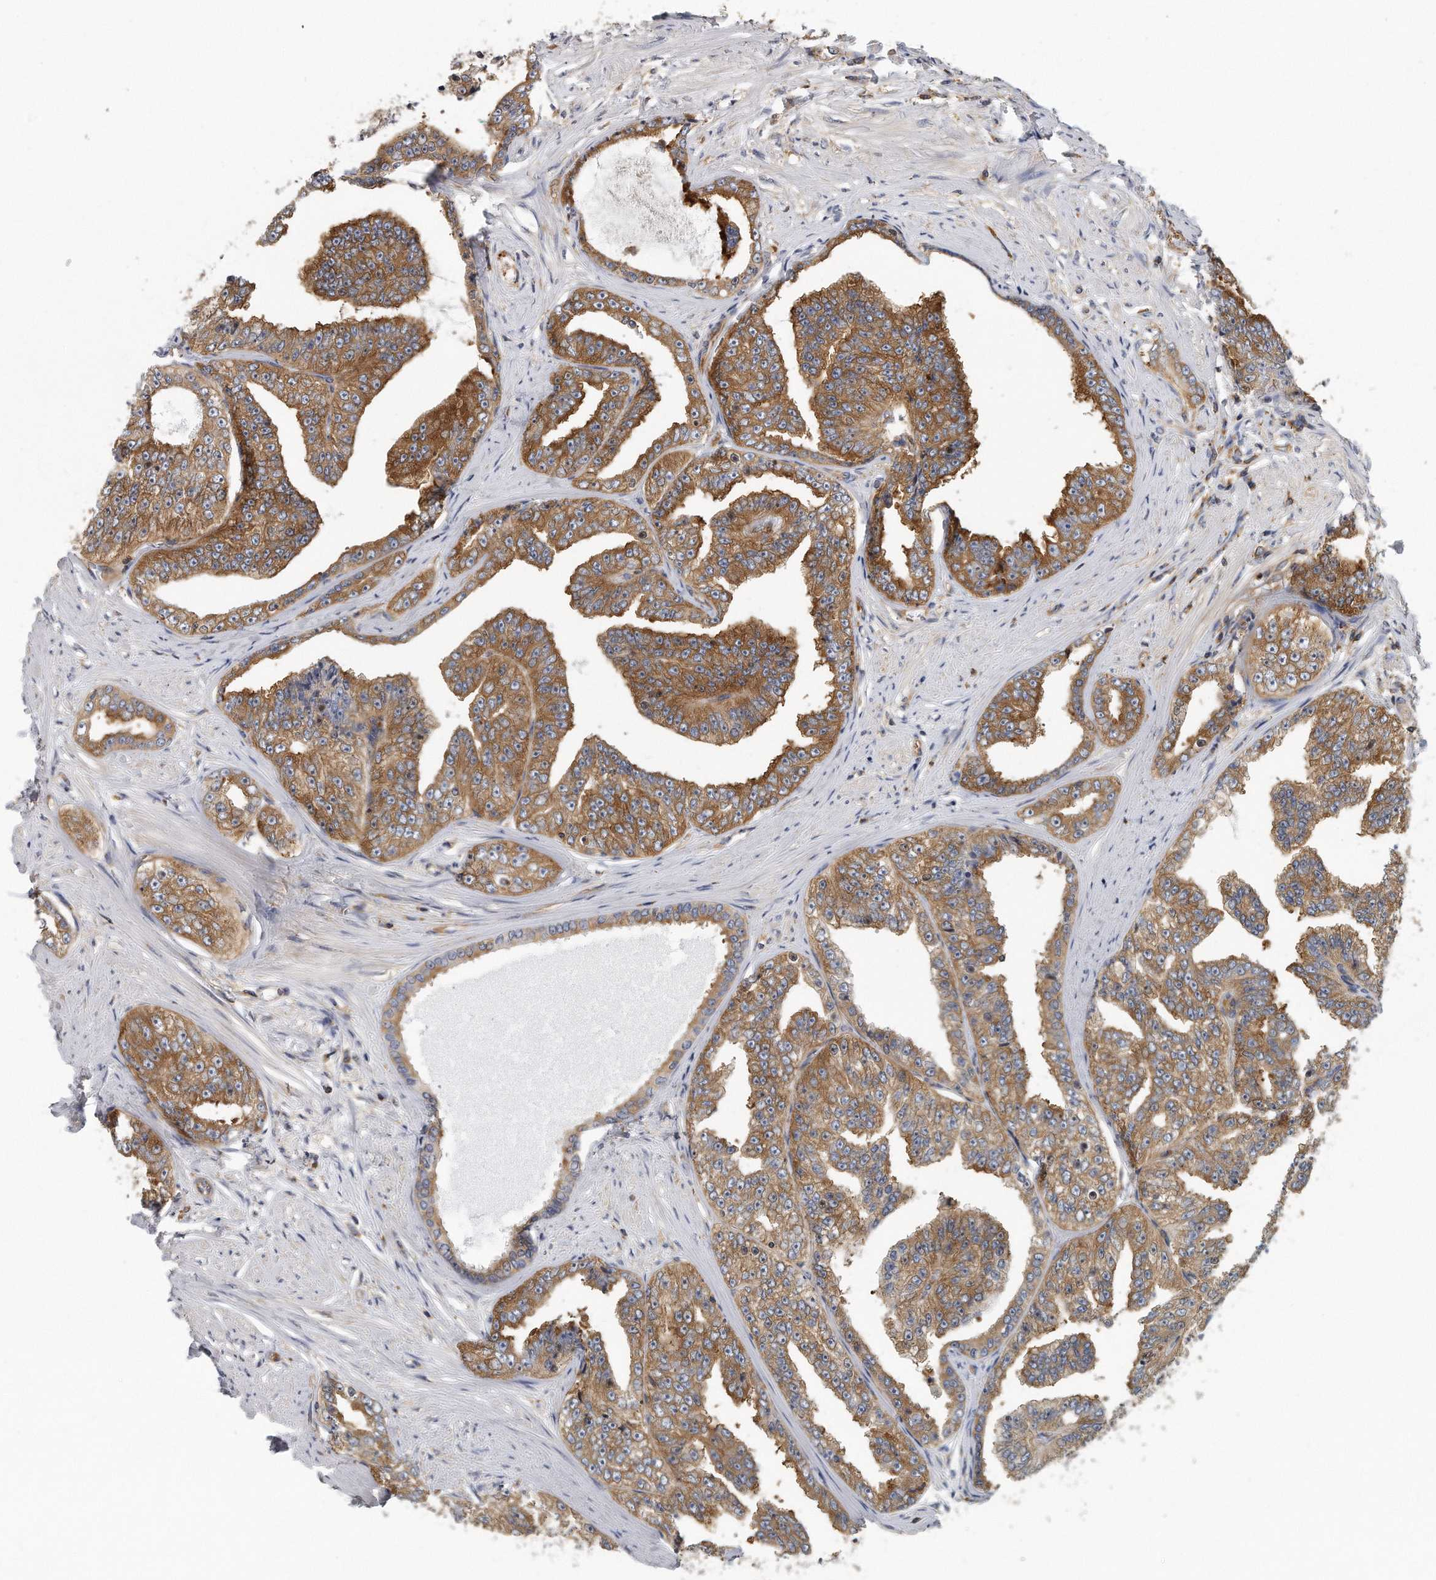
{"staining": {"intensity": "strong", "quantity": "25%-75%", "location": "cytoplasmic/membranous"}, "tissue": "prostate cancer", "cell_type": "Tumor cells", "image_type": "cancer", "snomed": [{"axis": "morphology", "description": "Adenocarcinoma, High grade"}, {"axis": "topography", "description": "Prostate"}], "caption": "Immunohistochemical staining of human prostate cancer exhibits high levels of strong cytoplasmic/membranous protein expression in approximately 25%-75% of tumor cells. (Brightfield microscopy of DAB IHC at high magnification).", "gene": "EIF3I", "patient": {"sex": "male", "age": 71}}